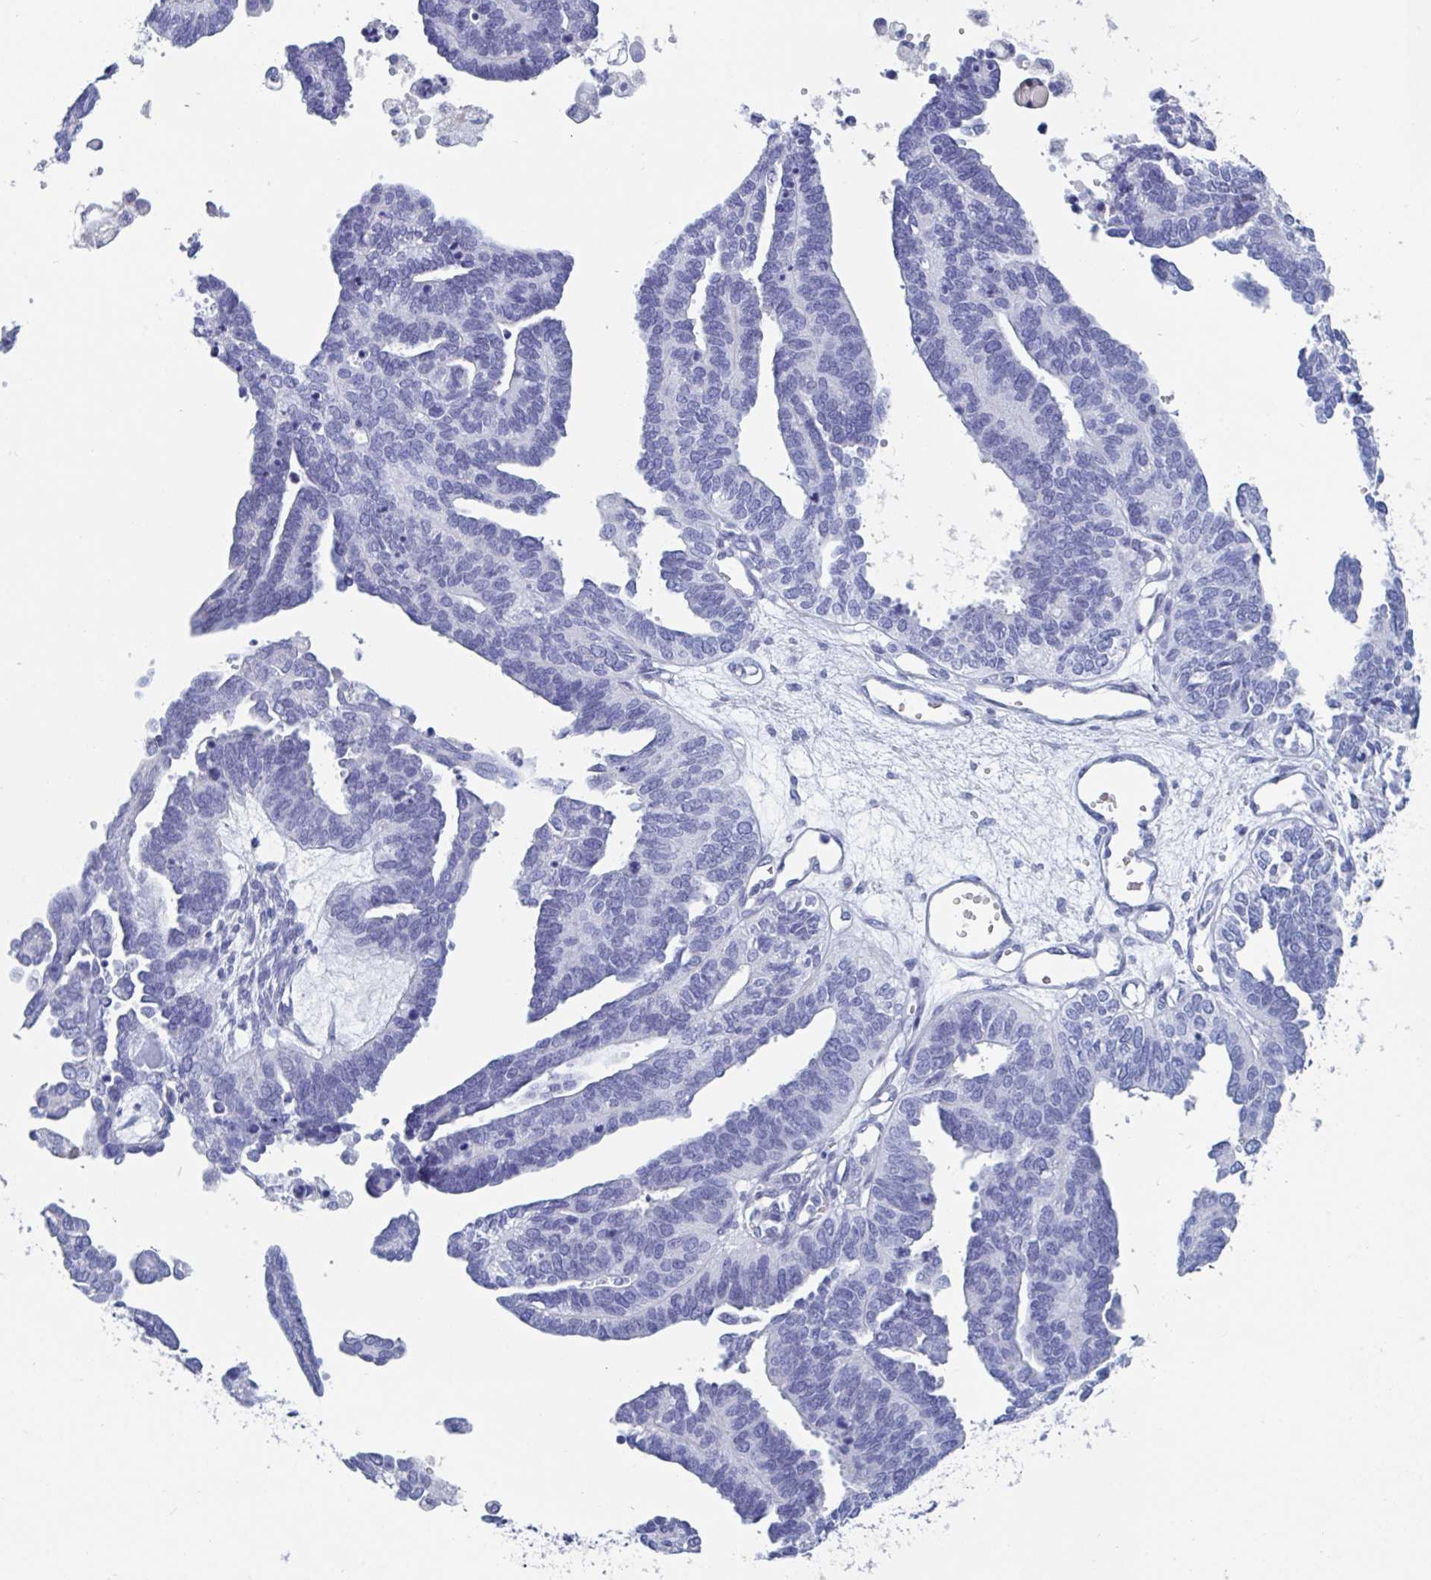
{"staining": {"intensity": "negative", "quantity": "none", "location": "none"}, "tissue": "ovarian cancer", "cell_type": "Tumor cells", "image_type": "cancer", "snomed": [{"axis": "morphology", "description": "Cystadenocarcinoma, serous, NOS"}, {"axis": "topography", "description": "Ovary"}], "caption": "Immunohistochemistry (IHC) photomicrograph of human ovarian cancer (serous cystadenocarcinoma) stained for a protein (brown), which reveals no positivity in tumor cells.", "gene": "DPEP3", "patient": {"sex": "female", "age": 51}}